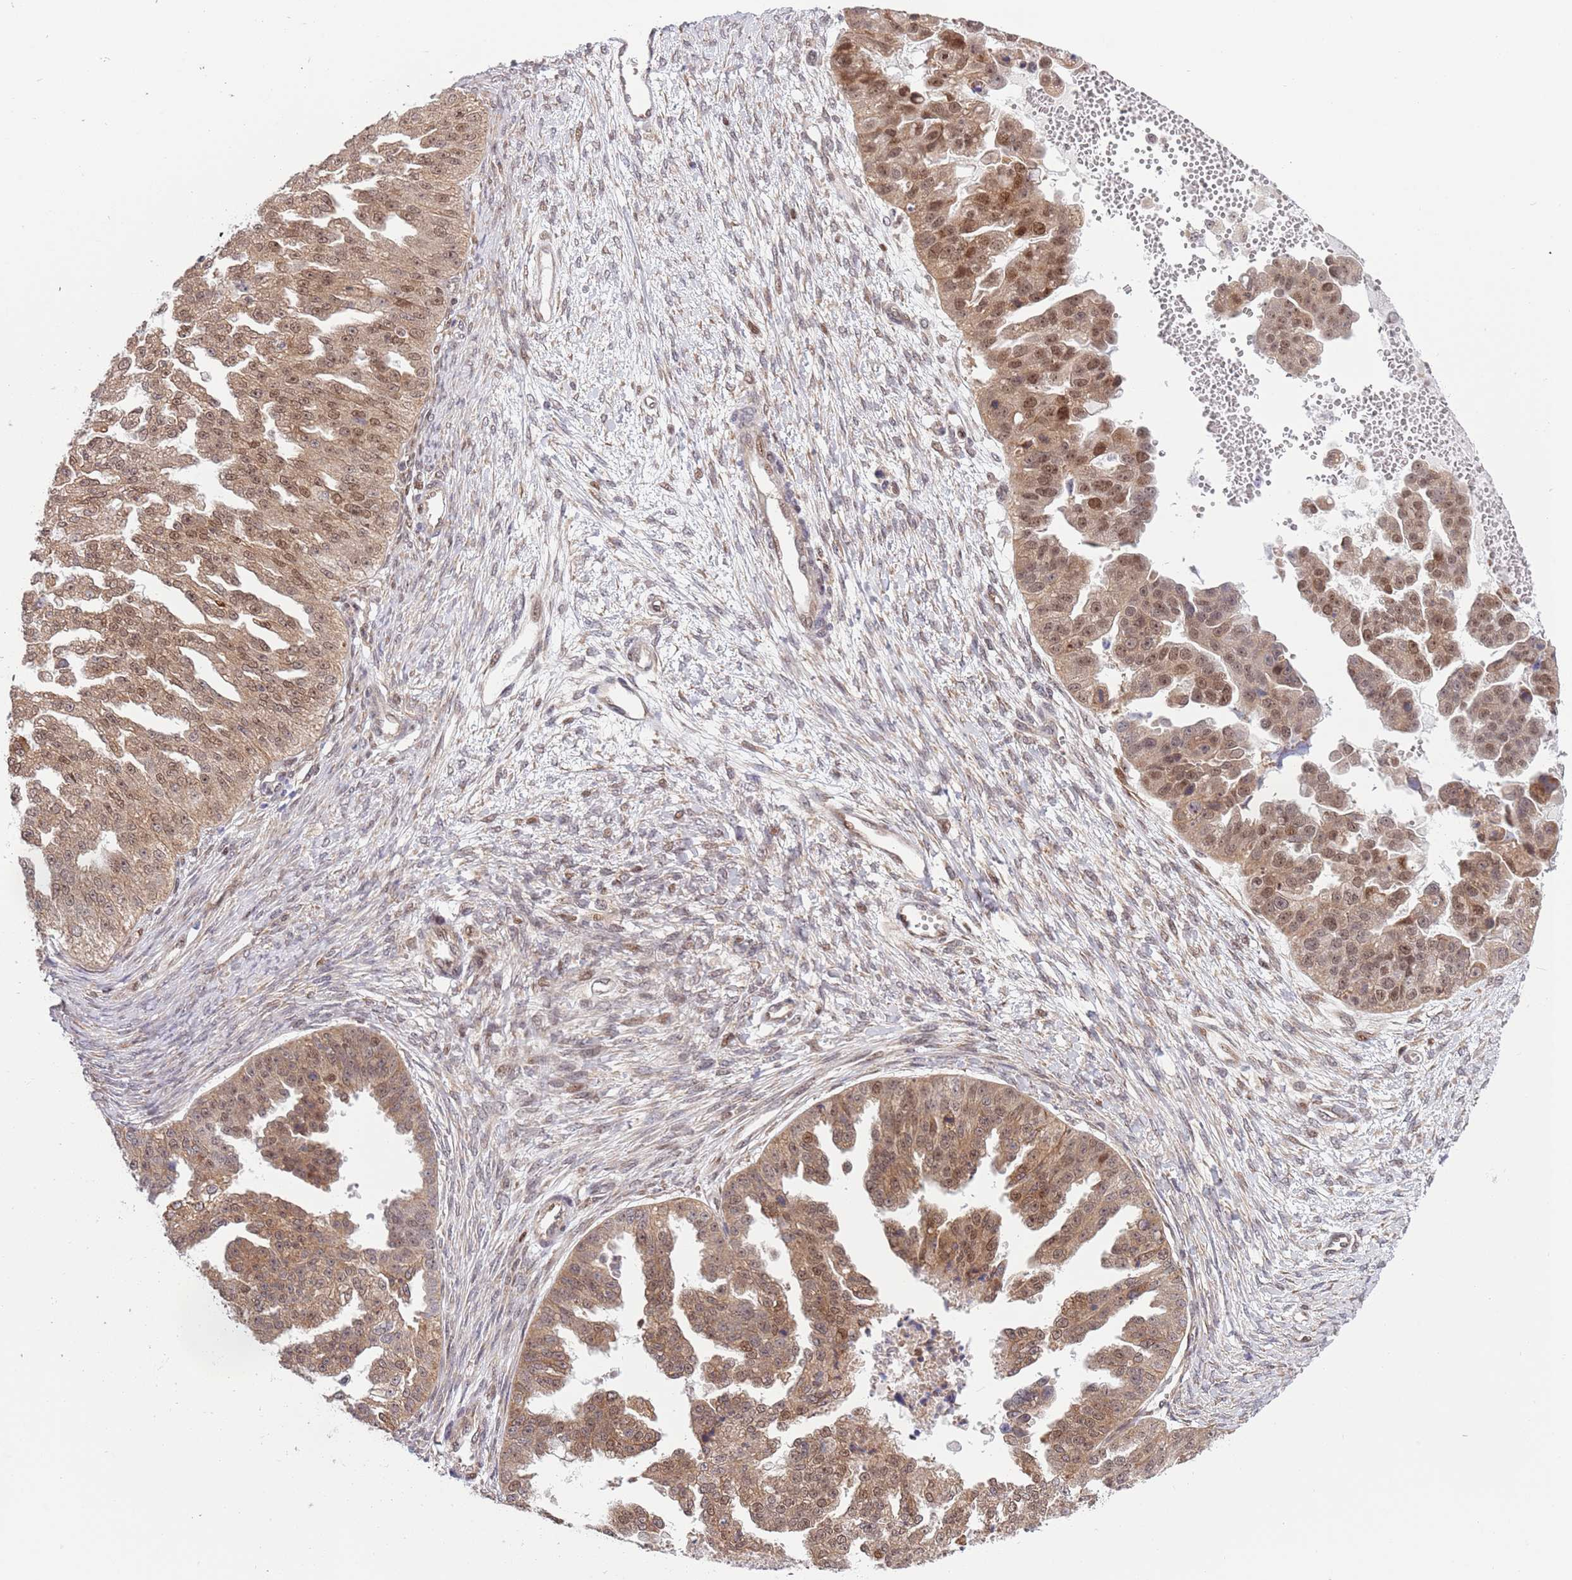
{"staining": {"intensity": "moderate", "quantity": ">75%", "location": "cytoplasmic/membranous,nuclear"}, "tissue": "ovarian cancer", "cell_type": "Tumor cells", "image_type": "cancer", "snomed": [{"axis": "morphology", "description": "Cystadenocarcinoma, serous, NOS"}, {"axis": "topography", "description": "Ovary"}], "caption": "This is a micrograph of IHC staining of ovarian cancer (serous cystadenocarcinoma), which shows moderate staining in the cytoplasmic/membranous and nuclear of tumor cells.", "gene": "TBX10", "patient": {"sex": "female", "age": 58}}